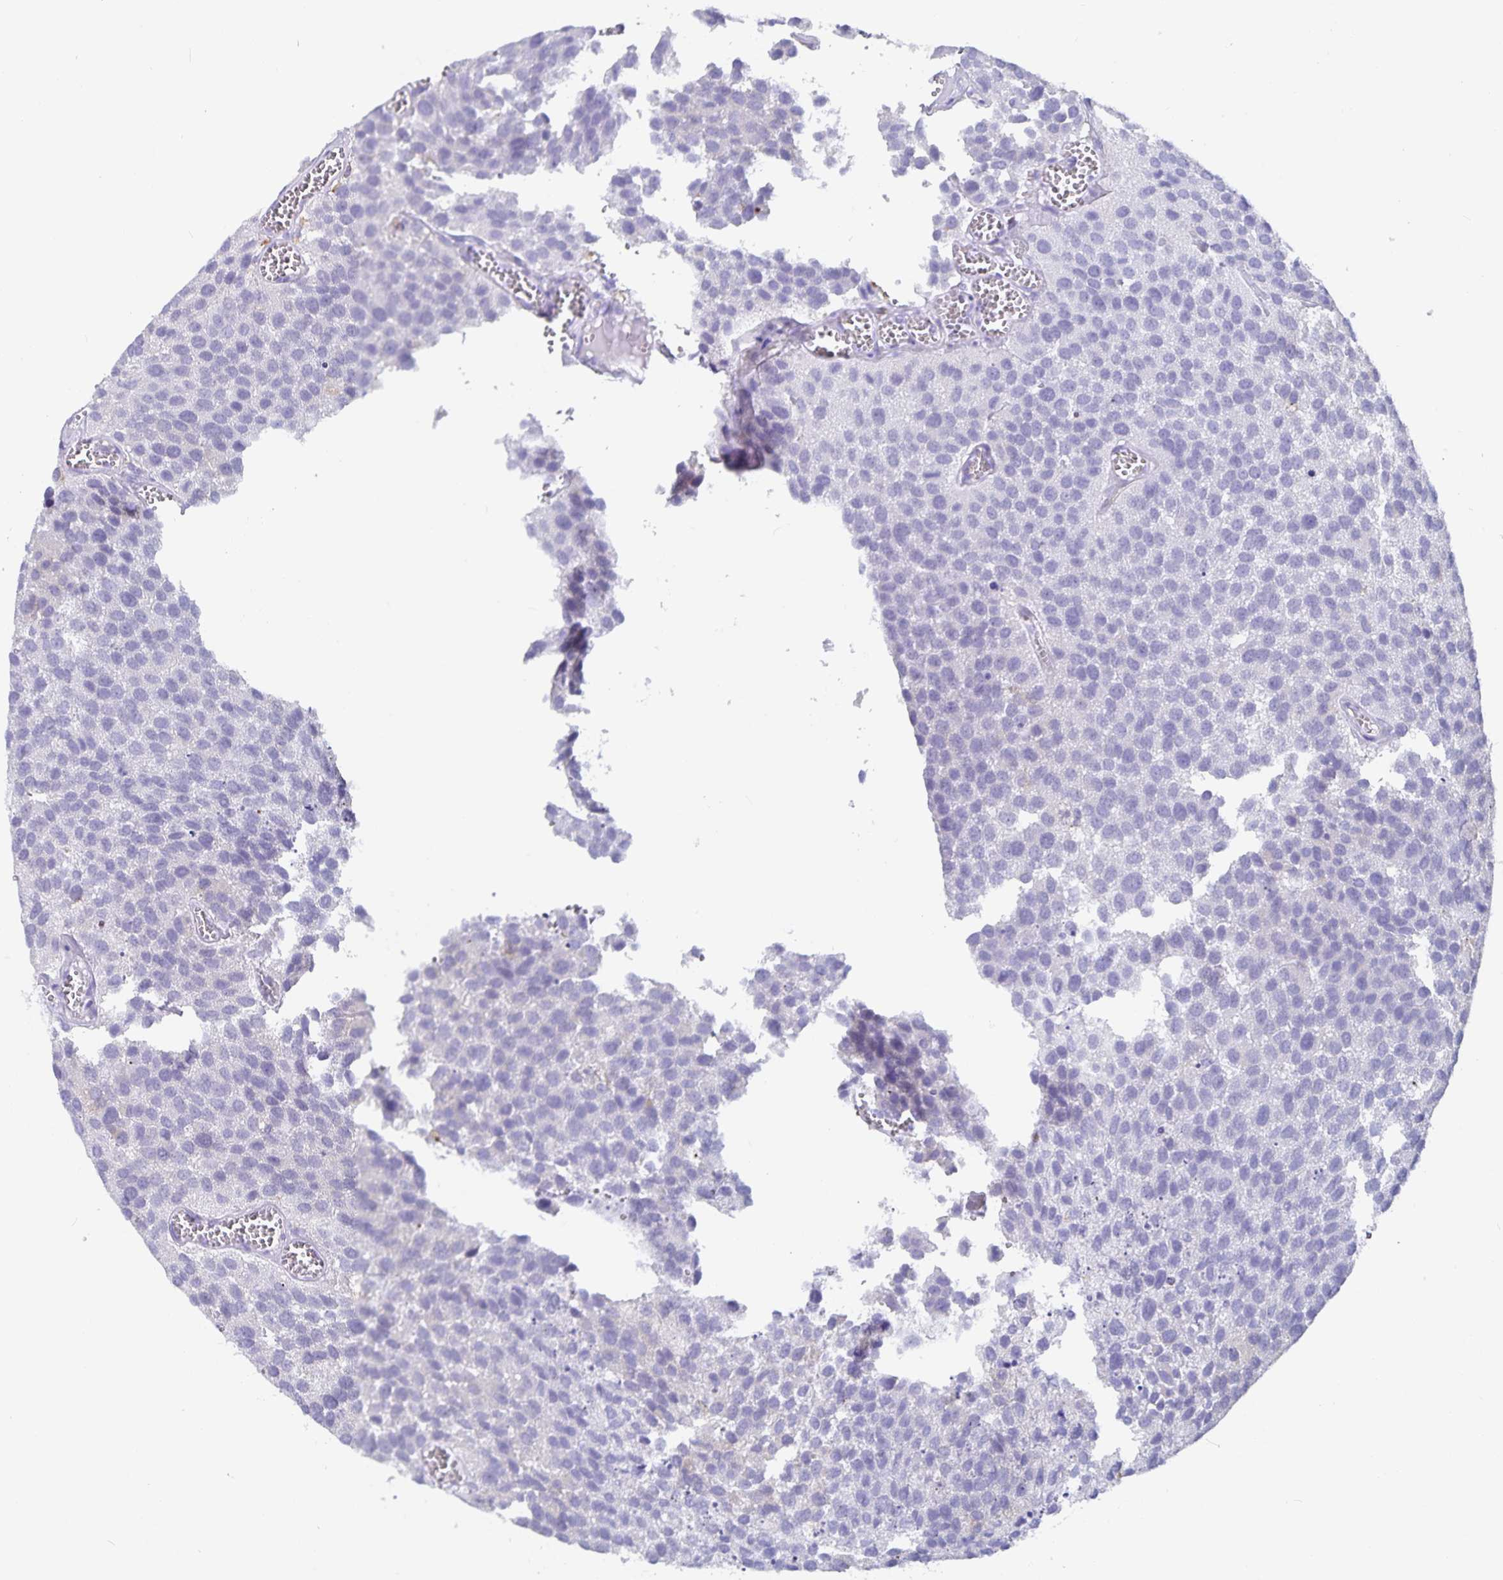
{"staining": {"intensity": "negative", "quantity": "none", "location": "none"}, "tissue": "urothelial cancer", "cell_type": "Tumor cells", "image_type": "cancer", "snomed": [{"axis": "morphology", "description": "Urothelial carcinoma, Low grade"}, {"axis": "topography", "description": "Urinary bladder"}], "caption": "IHC of human urothelial cancer exhibits no expression in tumor cells.", "gene": "PLAC1", "patient": {"sex": "female", "age": 69}}